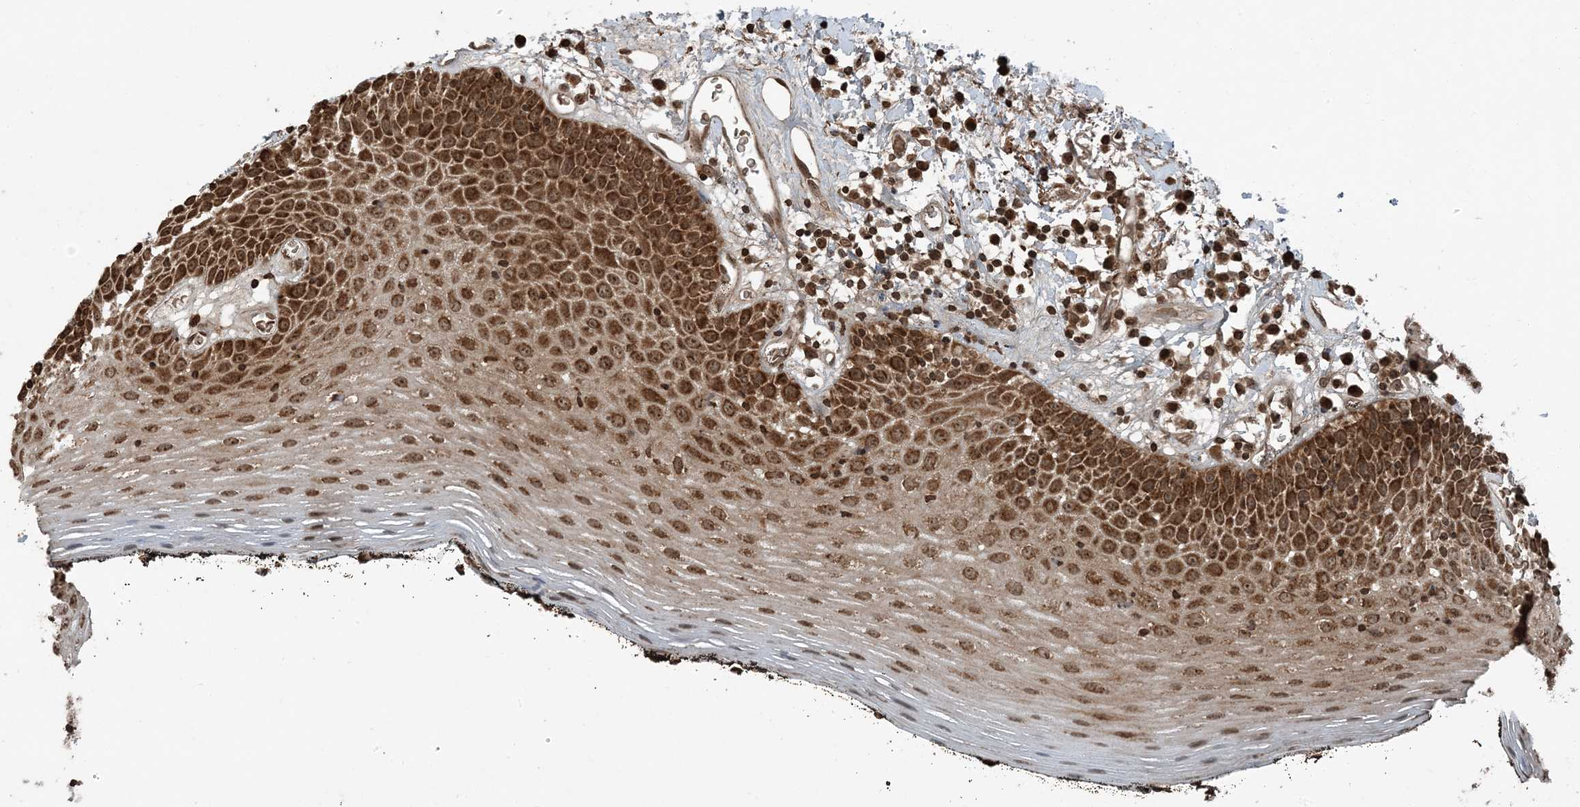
{"staining": {"intensity": "strong", "quantity": ">75%", "location": "cytoplasmic/membranous,nuclear"}, "tissue": "oral mucosa", "cell_type": "Squamous epithelial cells", "image_type": "normal", "snomed": [{"axis": "morphology", "description": "Normal tissue, NOS"}, {"axis": "topography", "description": "Oral tissue"}], "caption": "This image reveals benign oral mucosa stained with IHC to label a protein in brown. The cytoplasmic/membranous,nuclear of squamous epithelial cells show strong positivity for the protein. Nuclei are counter-stained blue.", "gene": "ZFAND2B", "patient": {"sex": "male", "age": 74}}